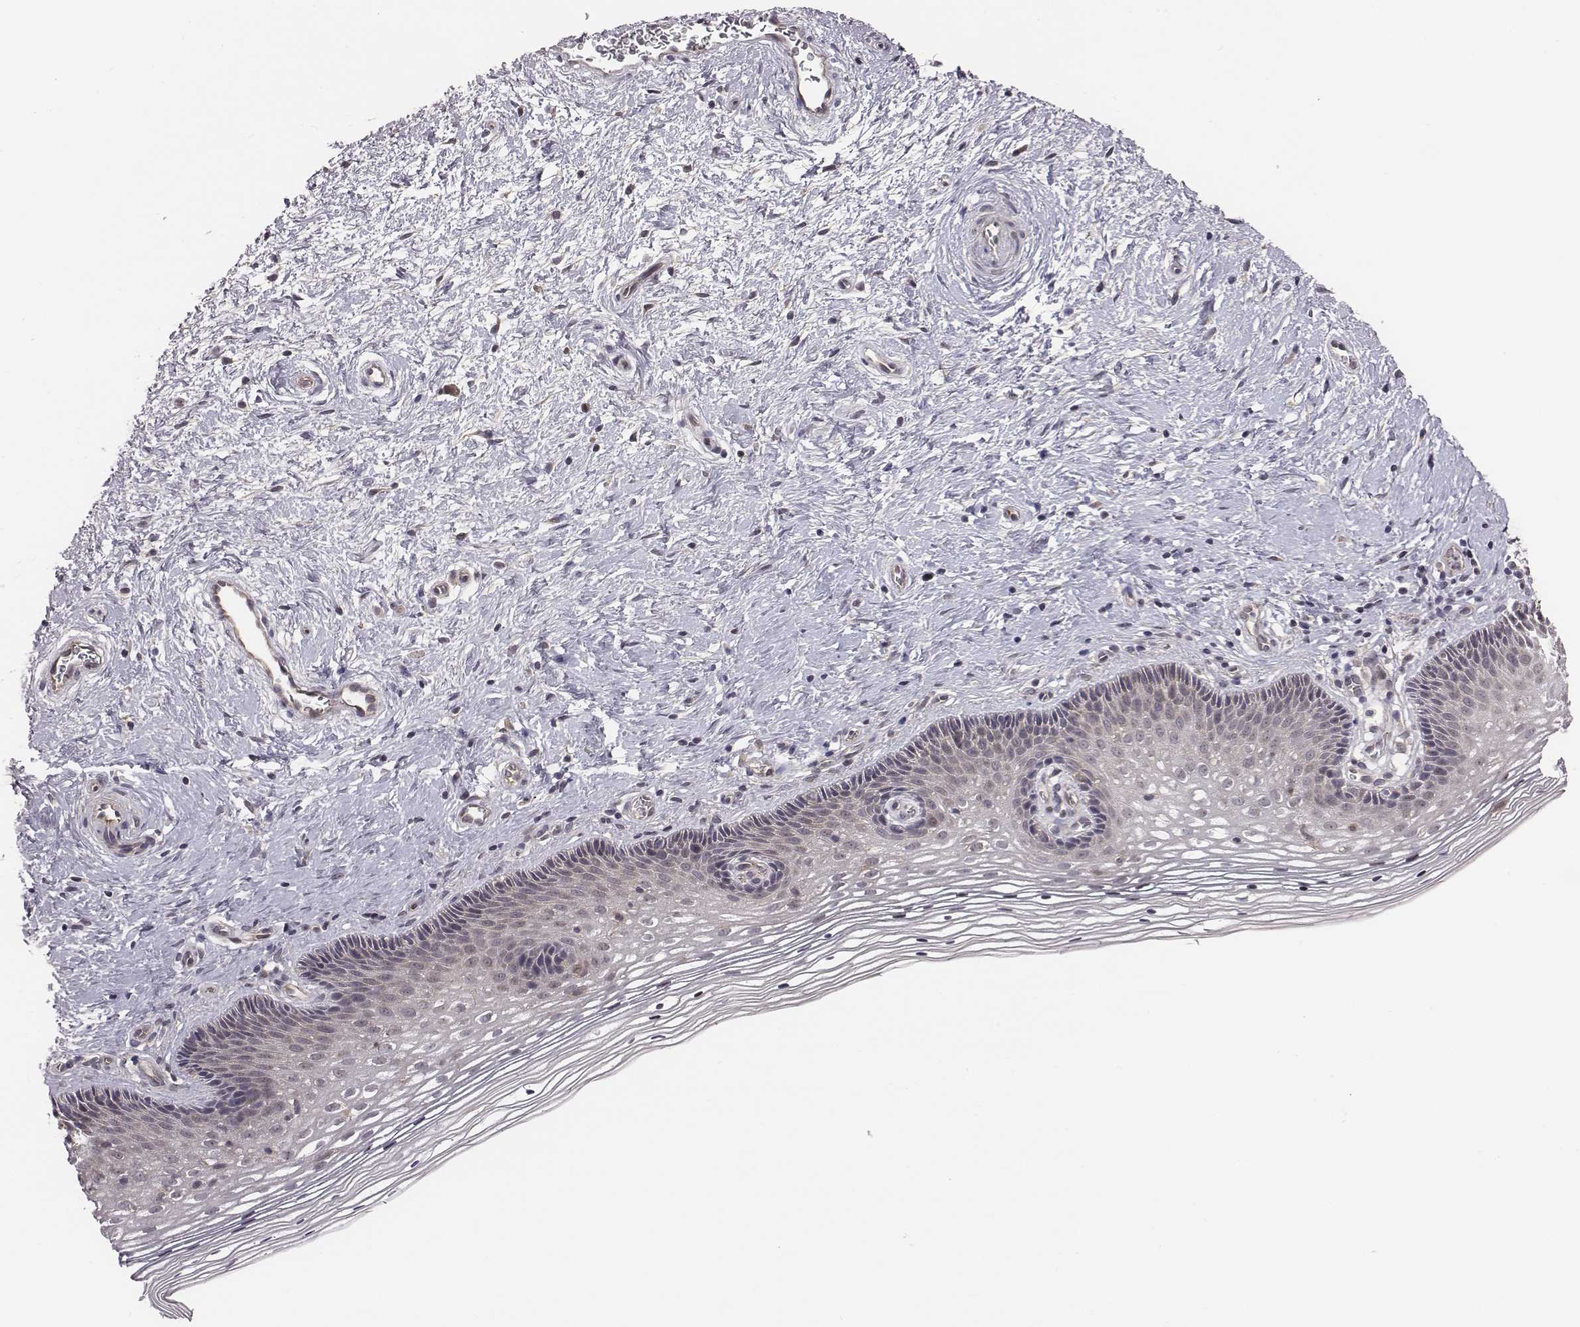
{"staining": {"intensity": "negative", "quantity": "none", "location": "none"}, "tissue": "cervix", "cell_type": "Squamous epithelial cells", "image_type": "normal", "snomed": [{"axis": "morphology", "description": "Normal tissue, NOS"}, {"axis": "topography", "description": "Cervix"}], "caption": "Immunohistochemistry (IHC) photomicrograph of normal cervix: cervix stained with DAB (3,3'-diaminobenzidine) reveals no significant protein expression in squamous epithelial cells.", "gene": "SMURF2", "patient": {"sex": "female", "age": 34}}